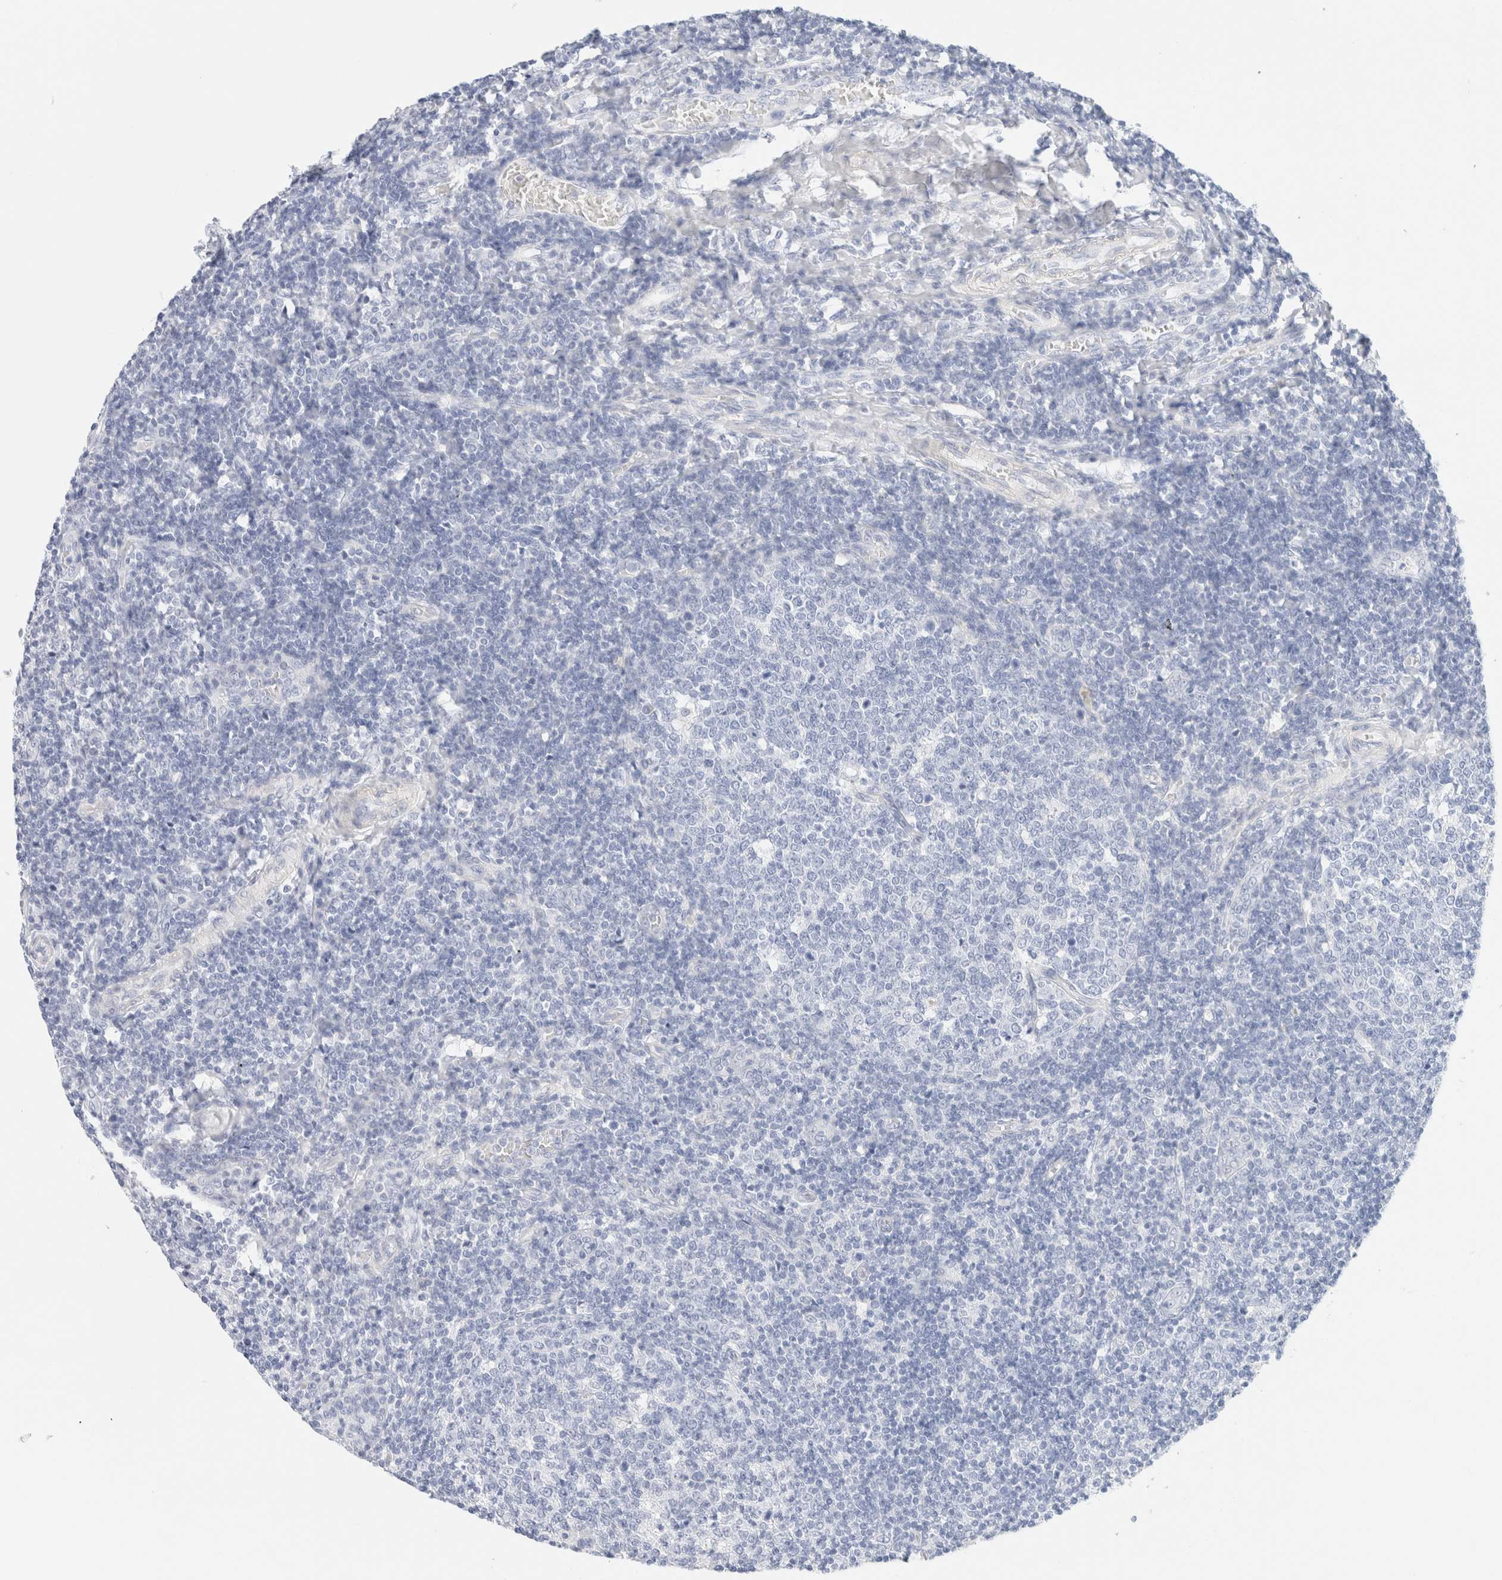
{"staining": {"intensity": "negative", "quantity": "none", "location": "none"}, "tissue": "tonsil", "cell_type": "Germinal center cells", "image_type": "normal", "snomed": [{"axis": "morphology", "description": "Normal tissue, NOS"}, {"axis": "topography", "description": "Tonsil"}], "caption": "This is a image of immunohistochemistry (IHC) staining of normal tonsil, which shows no expression in germinal center cells.", "gene": "DPYS", "patient": {"sex": "female", "age": 19}}